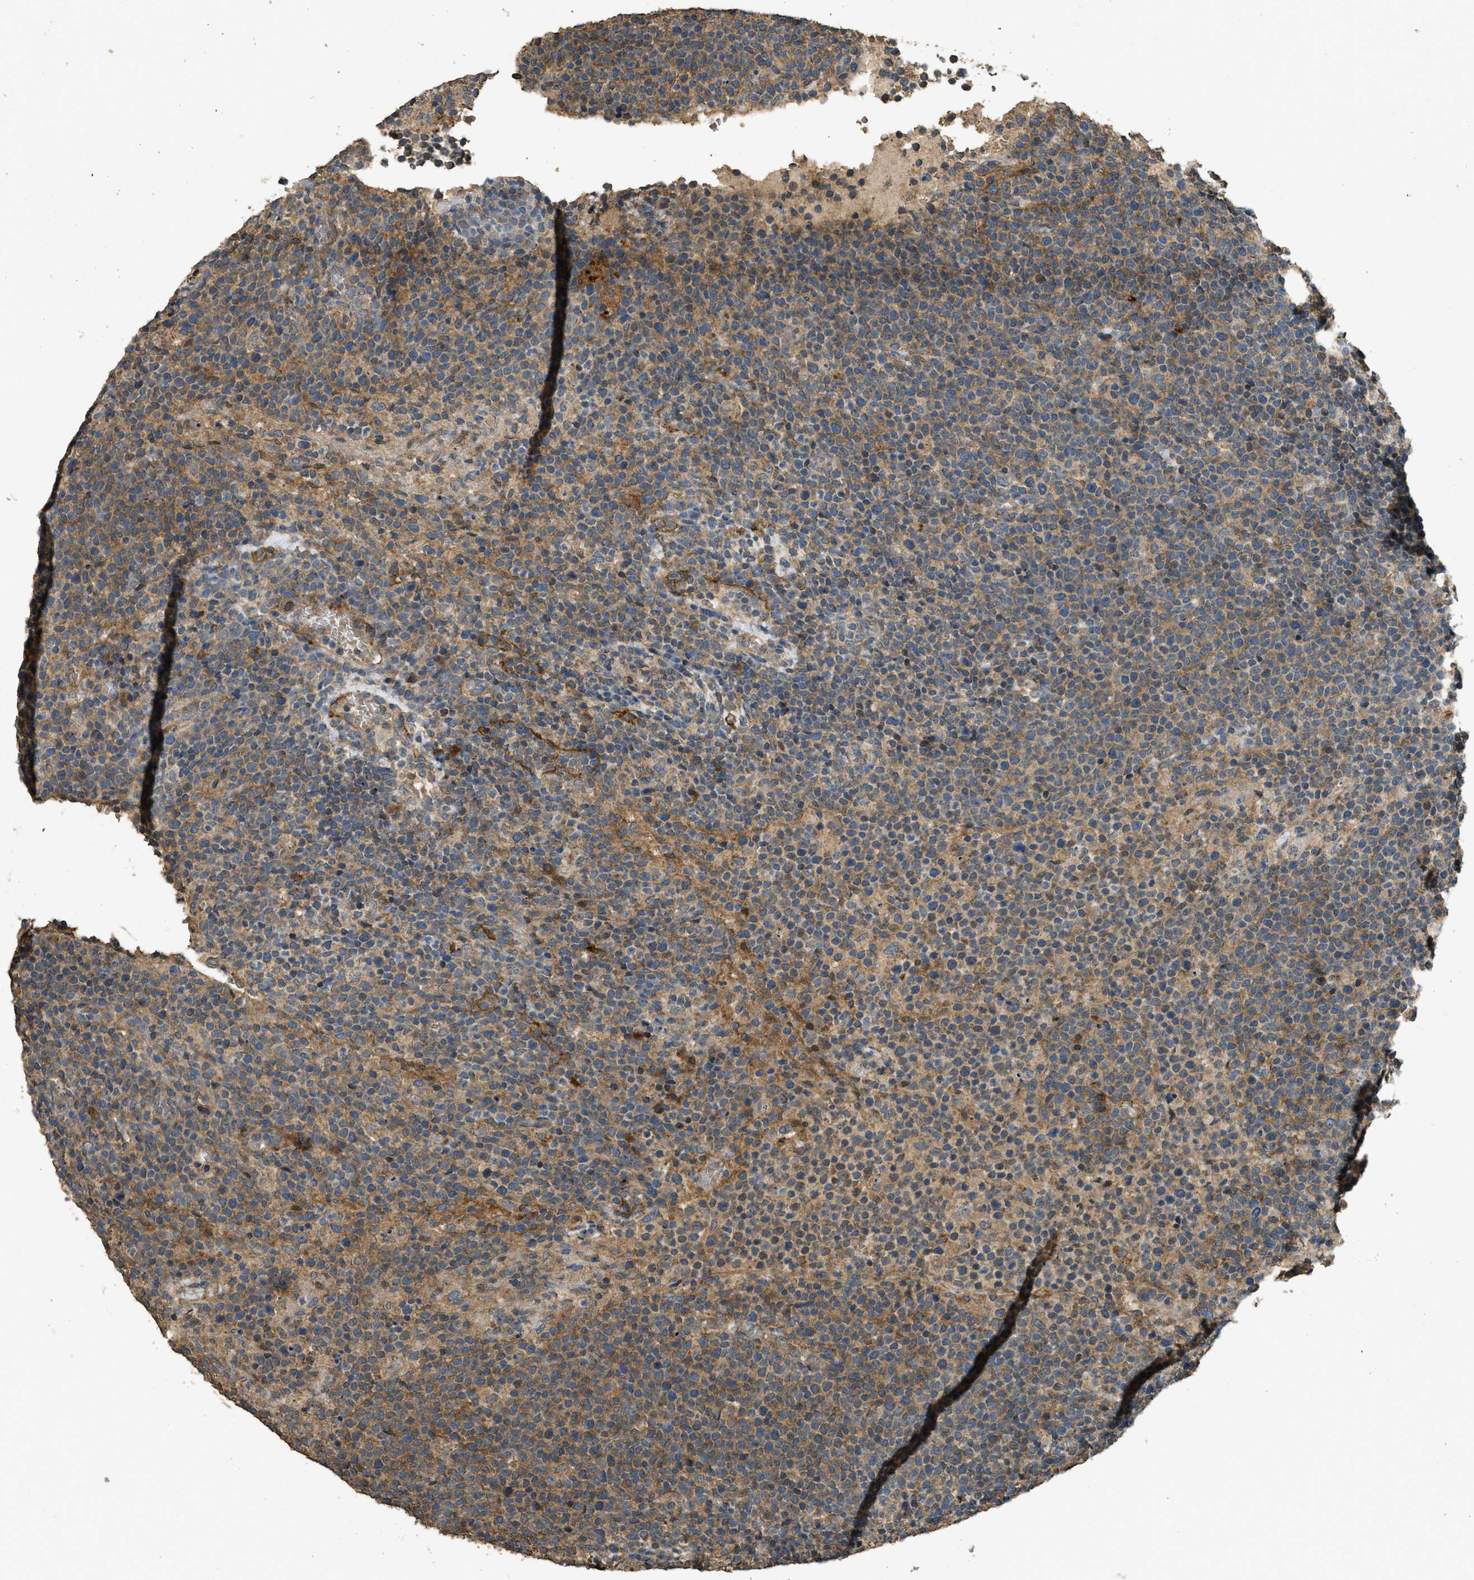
{"staining": {"intensity": "moderate", "quantity": ">75%", "location": "cytoplasmic/membranous"}, "tissue": "lymphoma", "cell_type": "Tumor cells", "image_type": "cancer", "snomed": [{"axis": "morphology", "description": "Malignant lymphoma, non-Hodgkin's type, High grade"}, {"axis": "topography", "description": "Lymph node"}], "caption": "Human lymphoma stained with a protein marker exhibits moderate staining in tumor cells.", "gene": "CD276", "patient": {"sex": "male", "age": 61}}